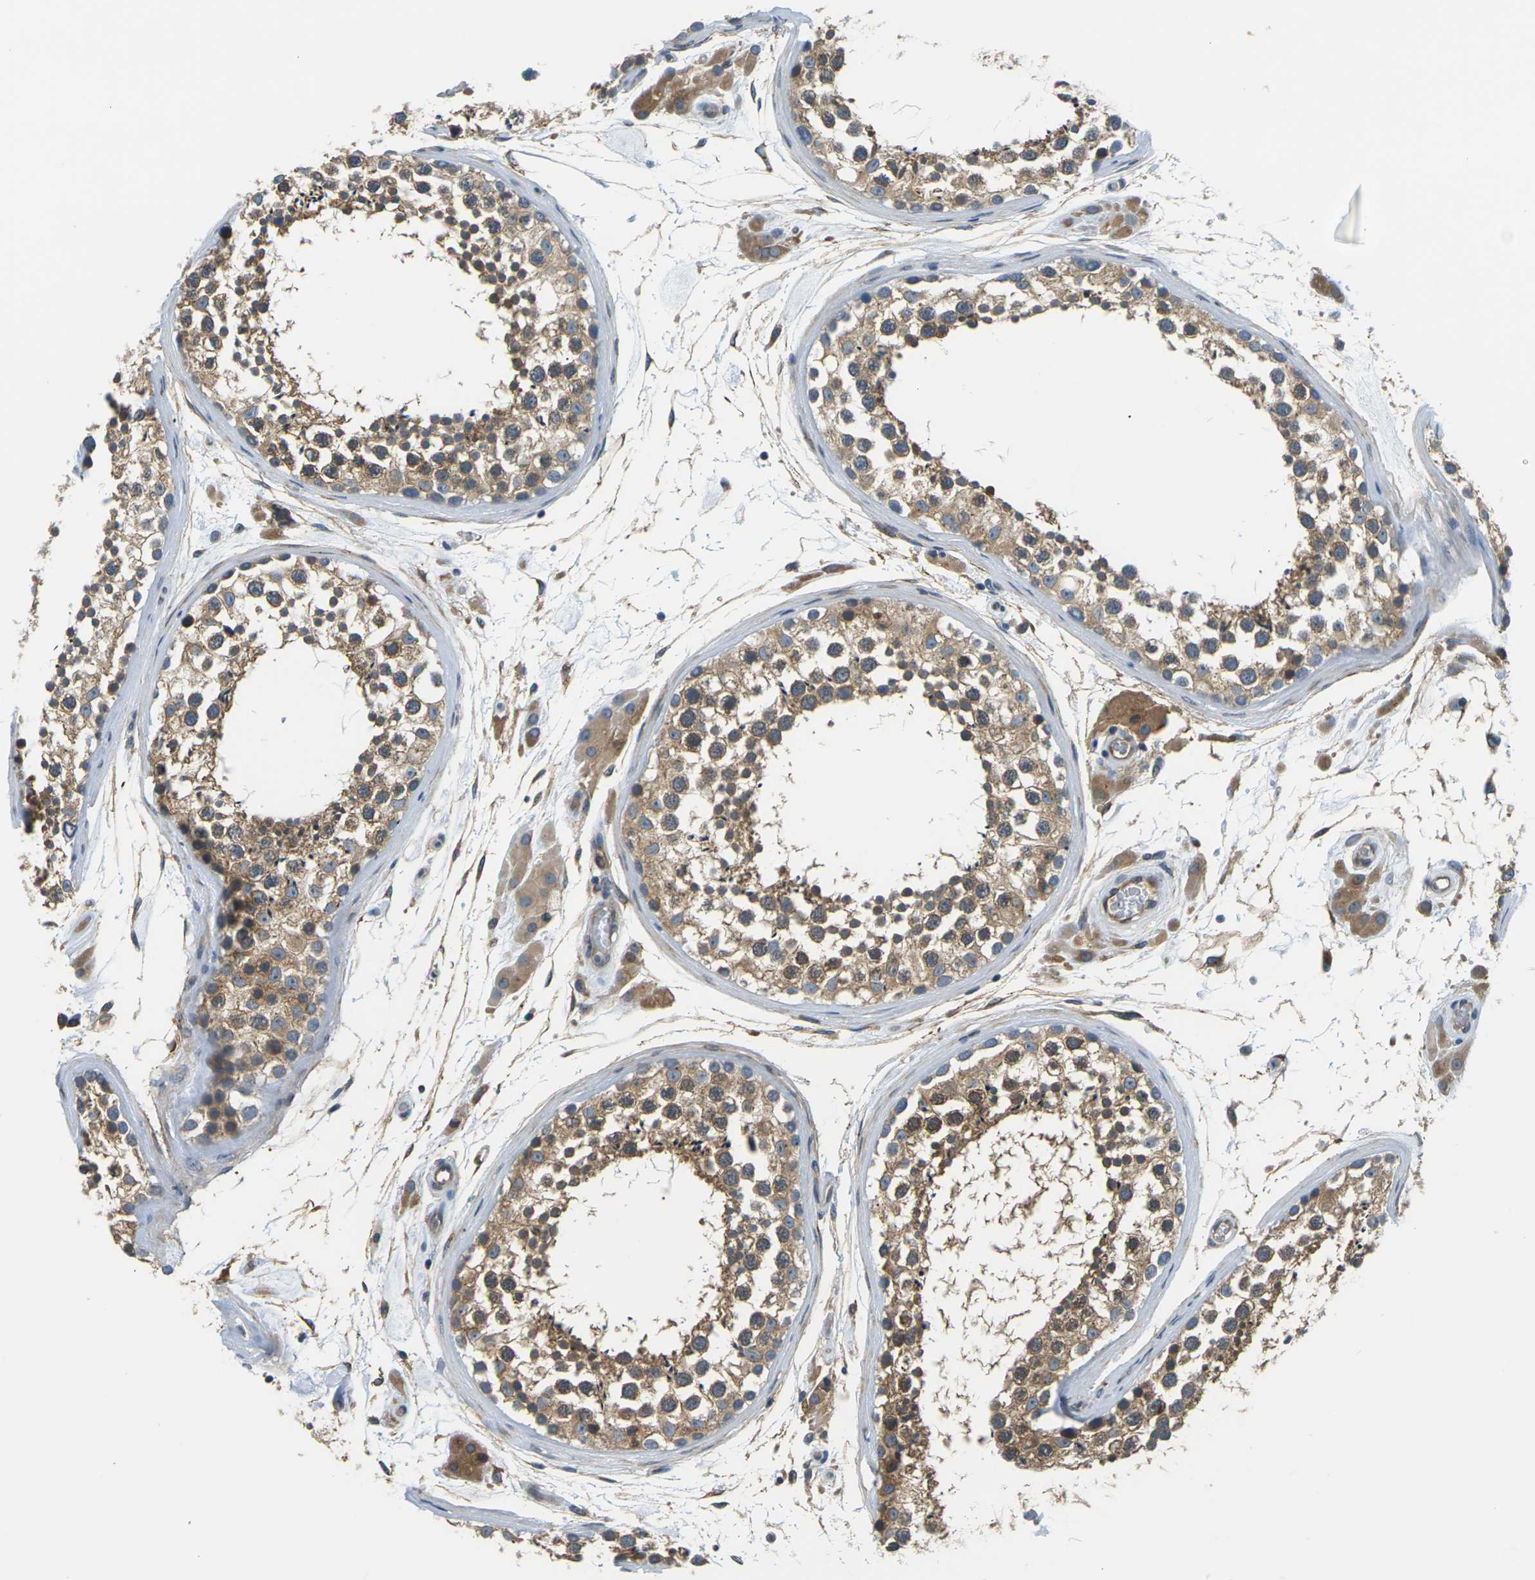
{"staining": {"intensity": "moderate", "quantity": ">75%", "location": "cytoplasmic/membranous"}, "tissue": "testis", "cell_type": "Cells in seminiferous ducts", "image_type": "normal", "snomed": [{"axis": "morphology", "description": "Normal tissue, NOS"}, {"axis": "topography", "description": "Testis"}], "caption": "Immunohistochemical staining of benign testis demonstrates medium levels of moderate cytoplasmic/membranous positivity in approximately >75% of cells in seminiferous ducts.", "gene": "SLC13A3", "patient": {"sex": "male", "age": 46}}